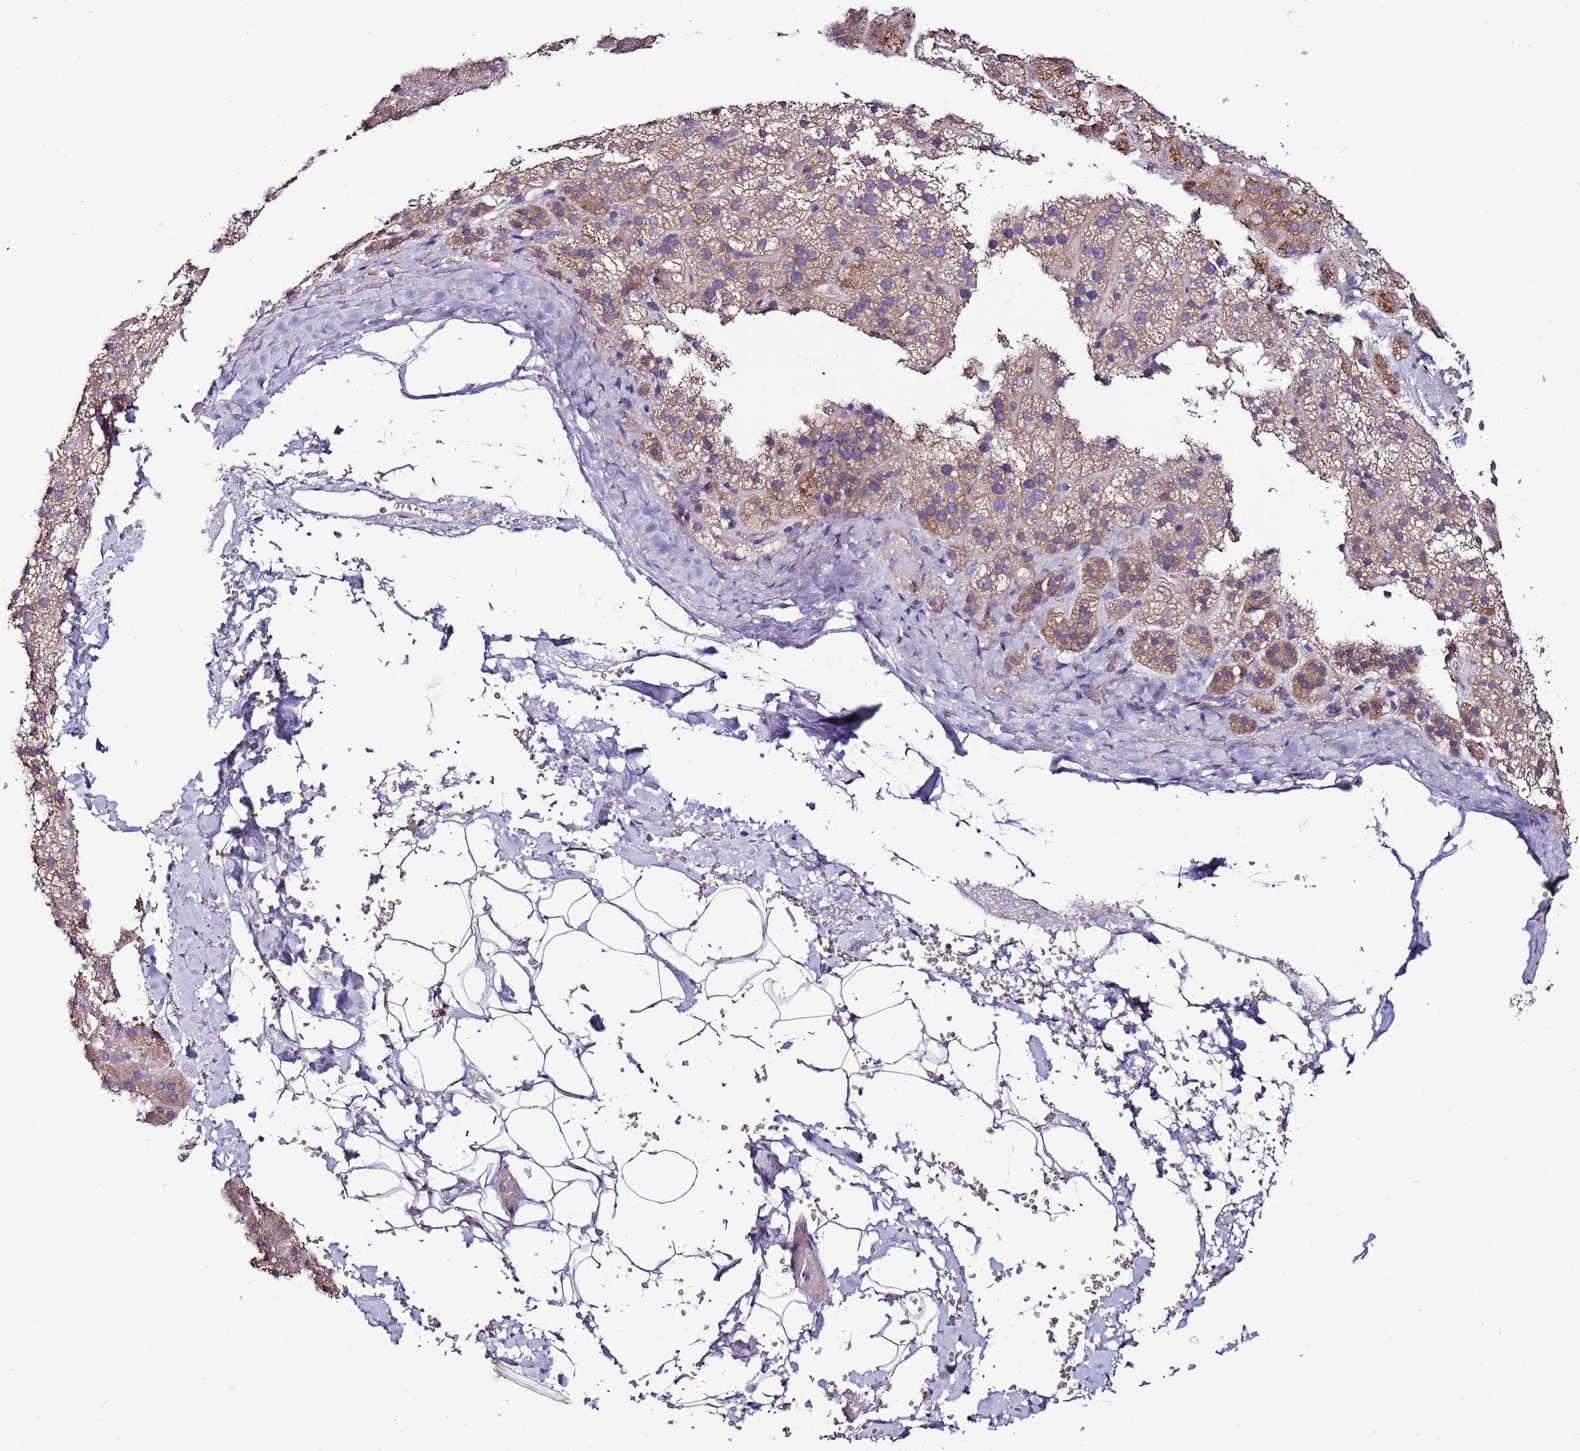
{"staining": {"intensity": "moderate", "quantity": "<25%", "location": "cytoplasmic/membranous"}, "tissue": "adrenal gland", "cell_type": "Glandular cells", "image_type": "normal", "snomed": [{"axis": "morphology", "description": "Normal tissue, NOS"}, {"axis": "topography", "description": "Adrenal gland"}], "caption": "Immunohistochemical staining of normal human adrenal gland demonstrates low levels of moderate cytoplasmic/membranous staining in approximately <25% of glandular cells.", "gene": "IGIP", "patient": {"sex": "female", "age": 44}}